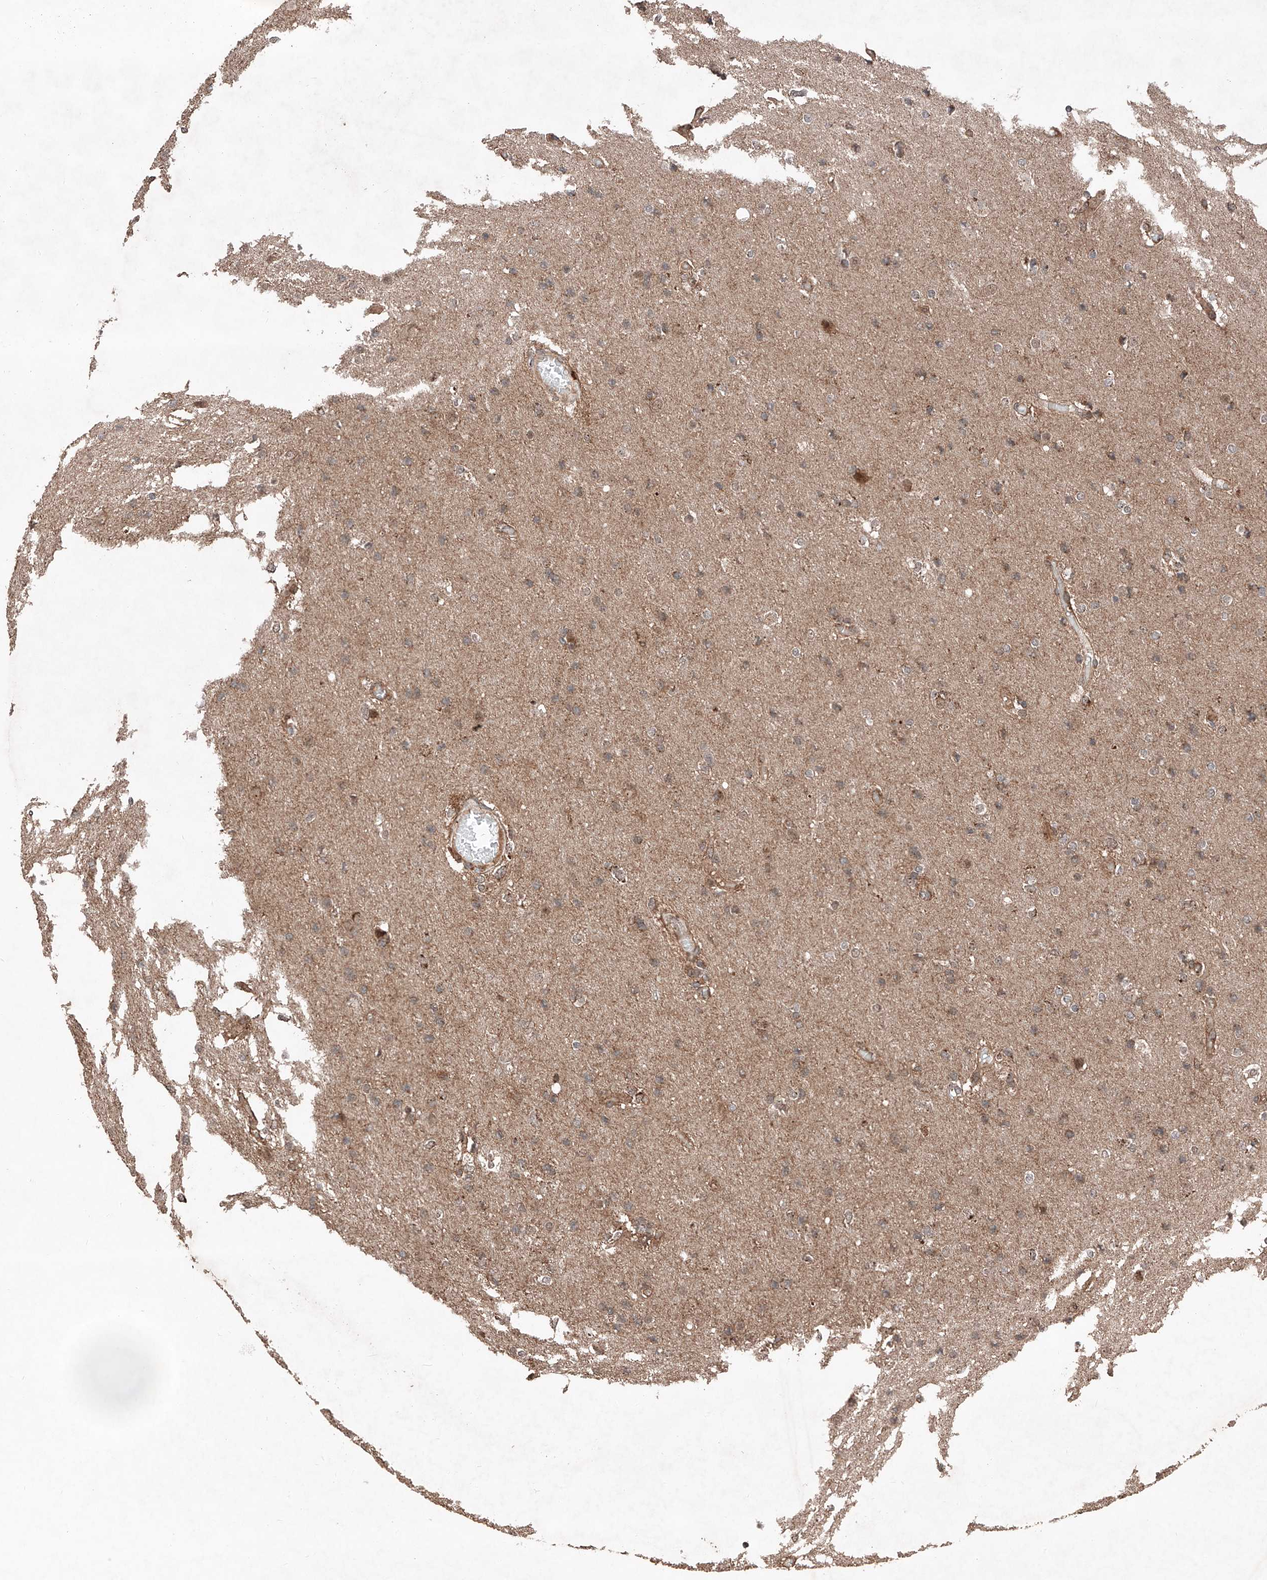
{"staining": {"intensity": "negative", "quantity": "none", "location": "none"}, "tissue": "glioma", "cell_type": "Tumor cells", "image_type": "cancer", "snomed": [{"axis": "morphology", "description": "Glioma, malignant, High grade"}, {"axis": "topography", "description": "Cerebral cortex"}], "caption": "This is an immunohistochemistry (IHC) micrograph of glioma. There is no expression in tumor cells.", "gene": "ZSCAN29", "patient": {"sex": "female", "age": 36}}